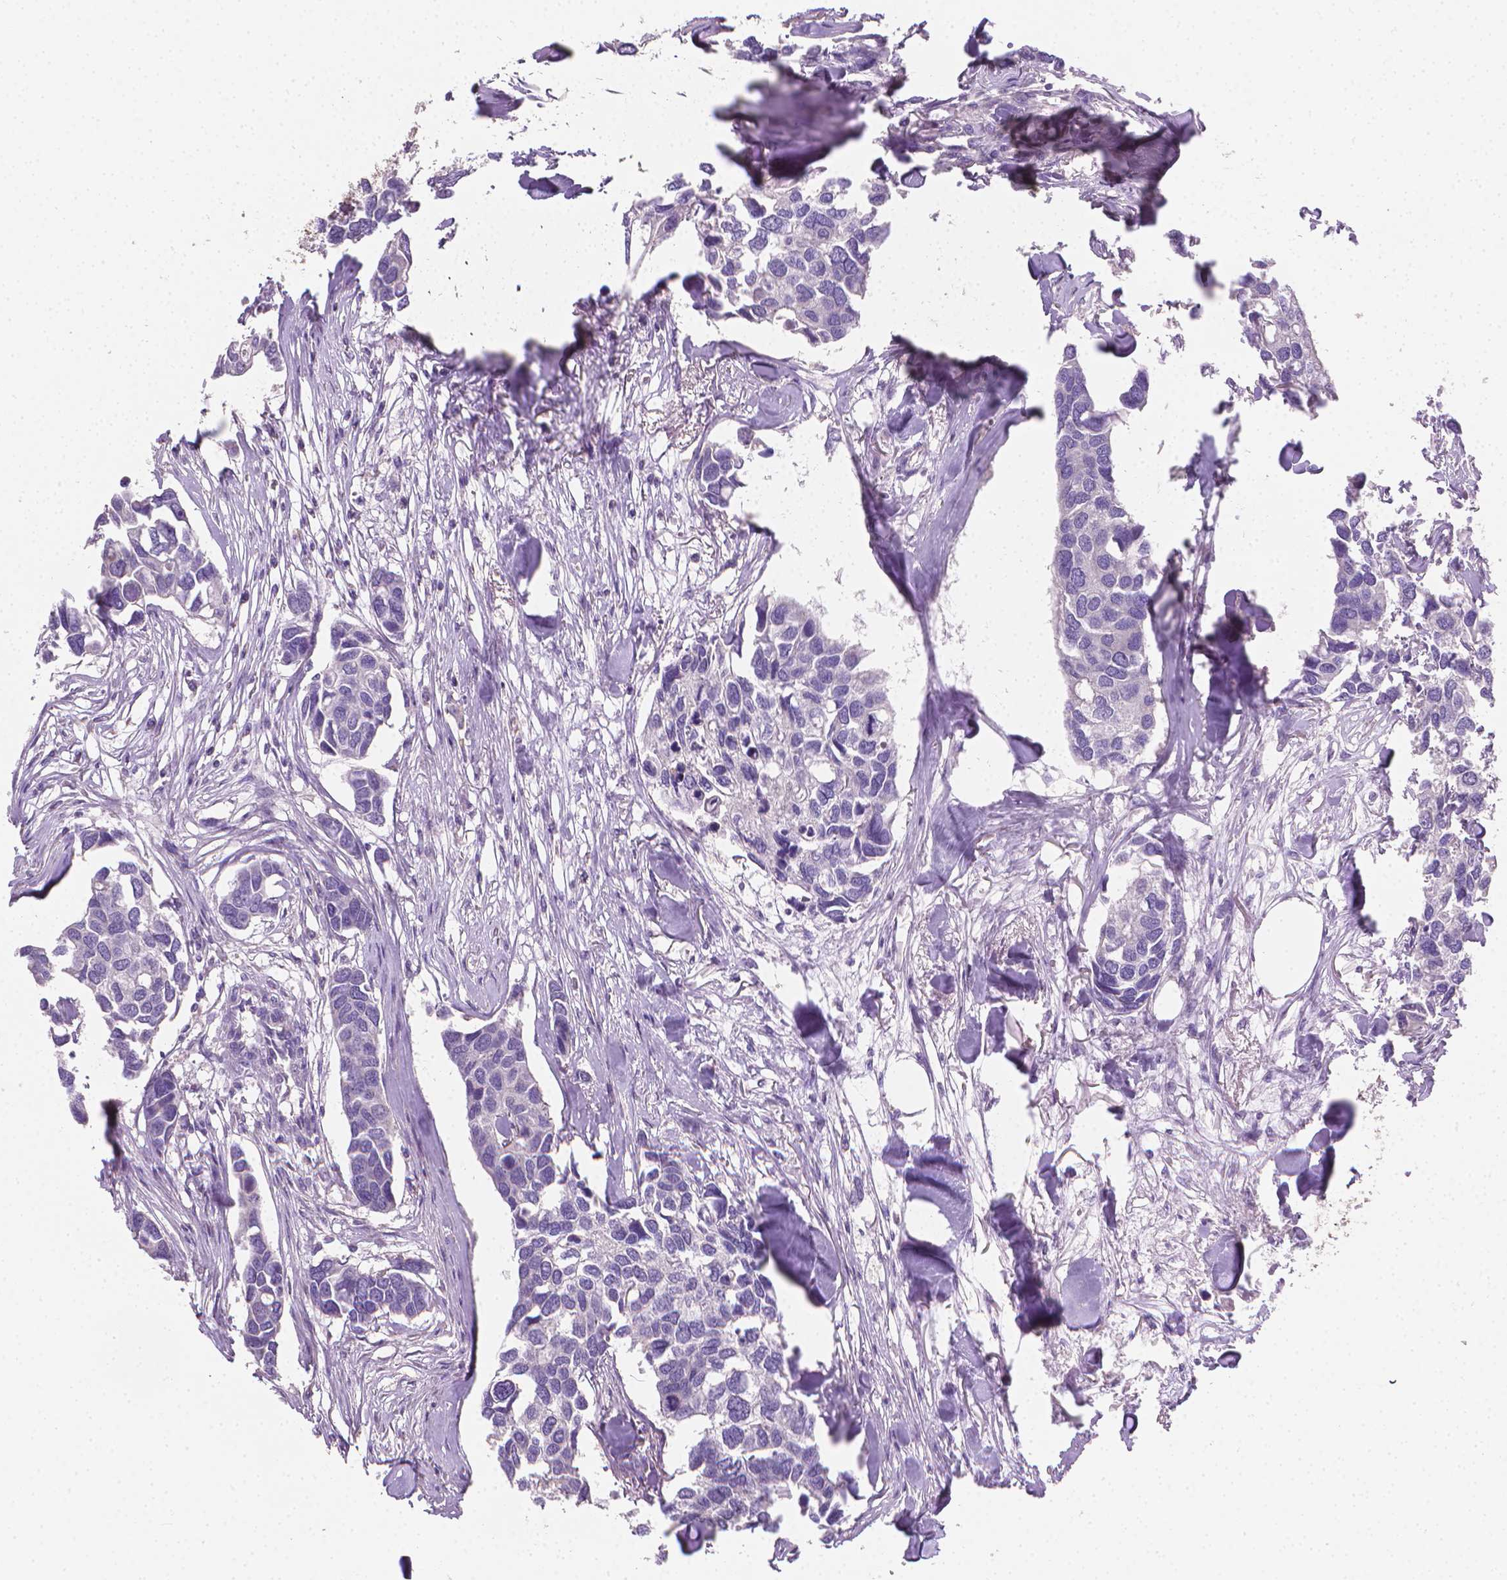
{"staining": {"intensity": "negative", "quantity": "none", "location": "none"}, "tissue": "breast cancer", "cell_type": "Tumor cells", "image_type": "cancer", "snomed": [{"axis": "morphology", "description": "Duct carcinoma"}, {"axis": "topography", "description": "Breast"}], "caption": "Immunohistochemical staining of breast cancer (intraductal carcinoma) displays no significant positivity in tumor cells. (Stains: DAB immunohistochemistry (IHC) with hematoxylin counter stain, Microscopy: brightfield microscopy at high magnification).", "gene": "CATIP", "patient": {"sex": "female", "age": 83}}